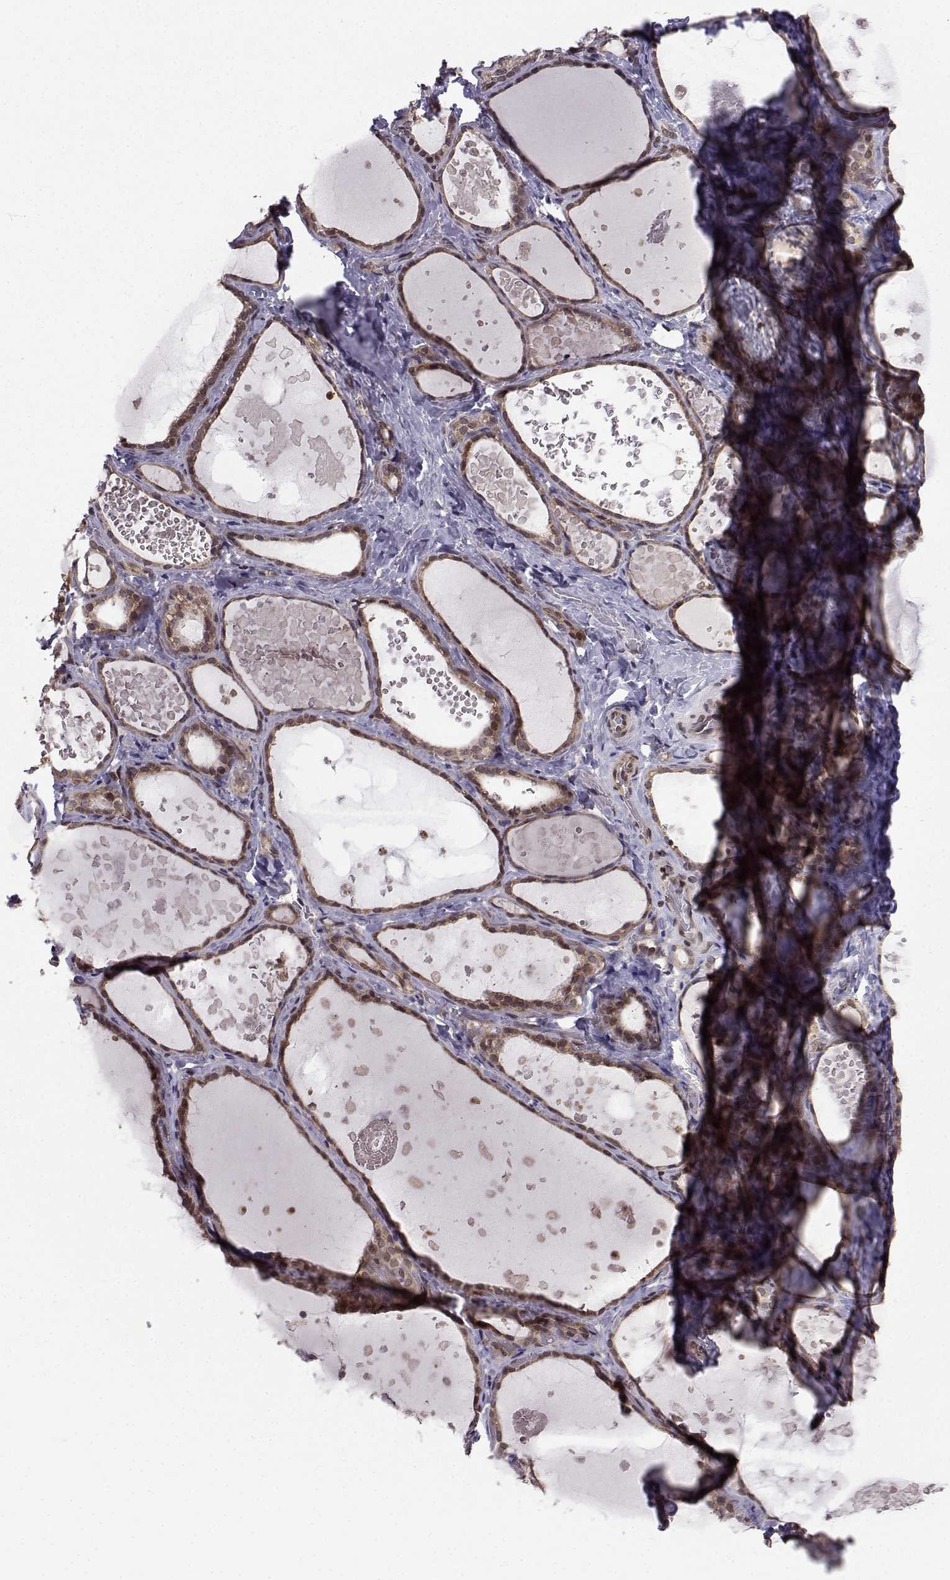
{"staining": {"intensity": "moderate", "quantity": ">75%", "location": "cytoplasmic/membranous"}, "tissue": "thyroid gland", "cell_type": "Glandular cells", "image_type": "normal", "snomed": [{"axis": "morphology", "description": "Normal tissue, NOS"}, {"axis": "topography", "description": "Thyroid gland"}], "caption": "Glandular cells demonstrate moderate cytoplasmic/membranous positivity in approximately >75% of cells in unremarkable thyroid gland.", "gene": "PKN2", "patient": {"sex": "female", "age": 56}}